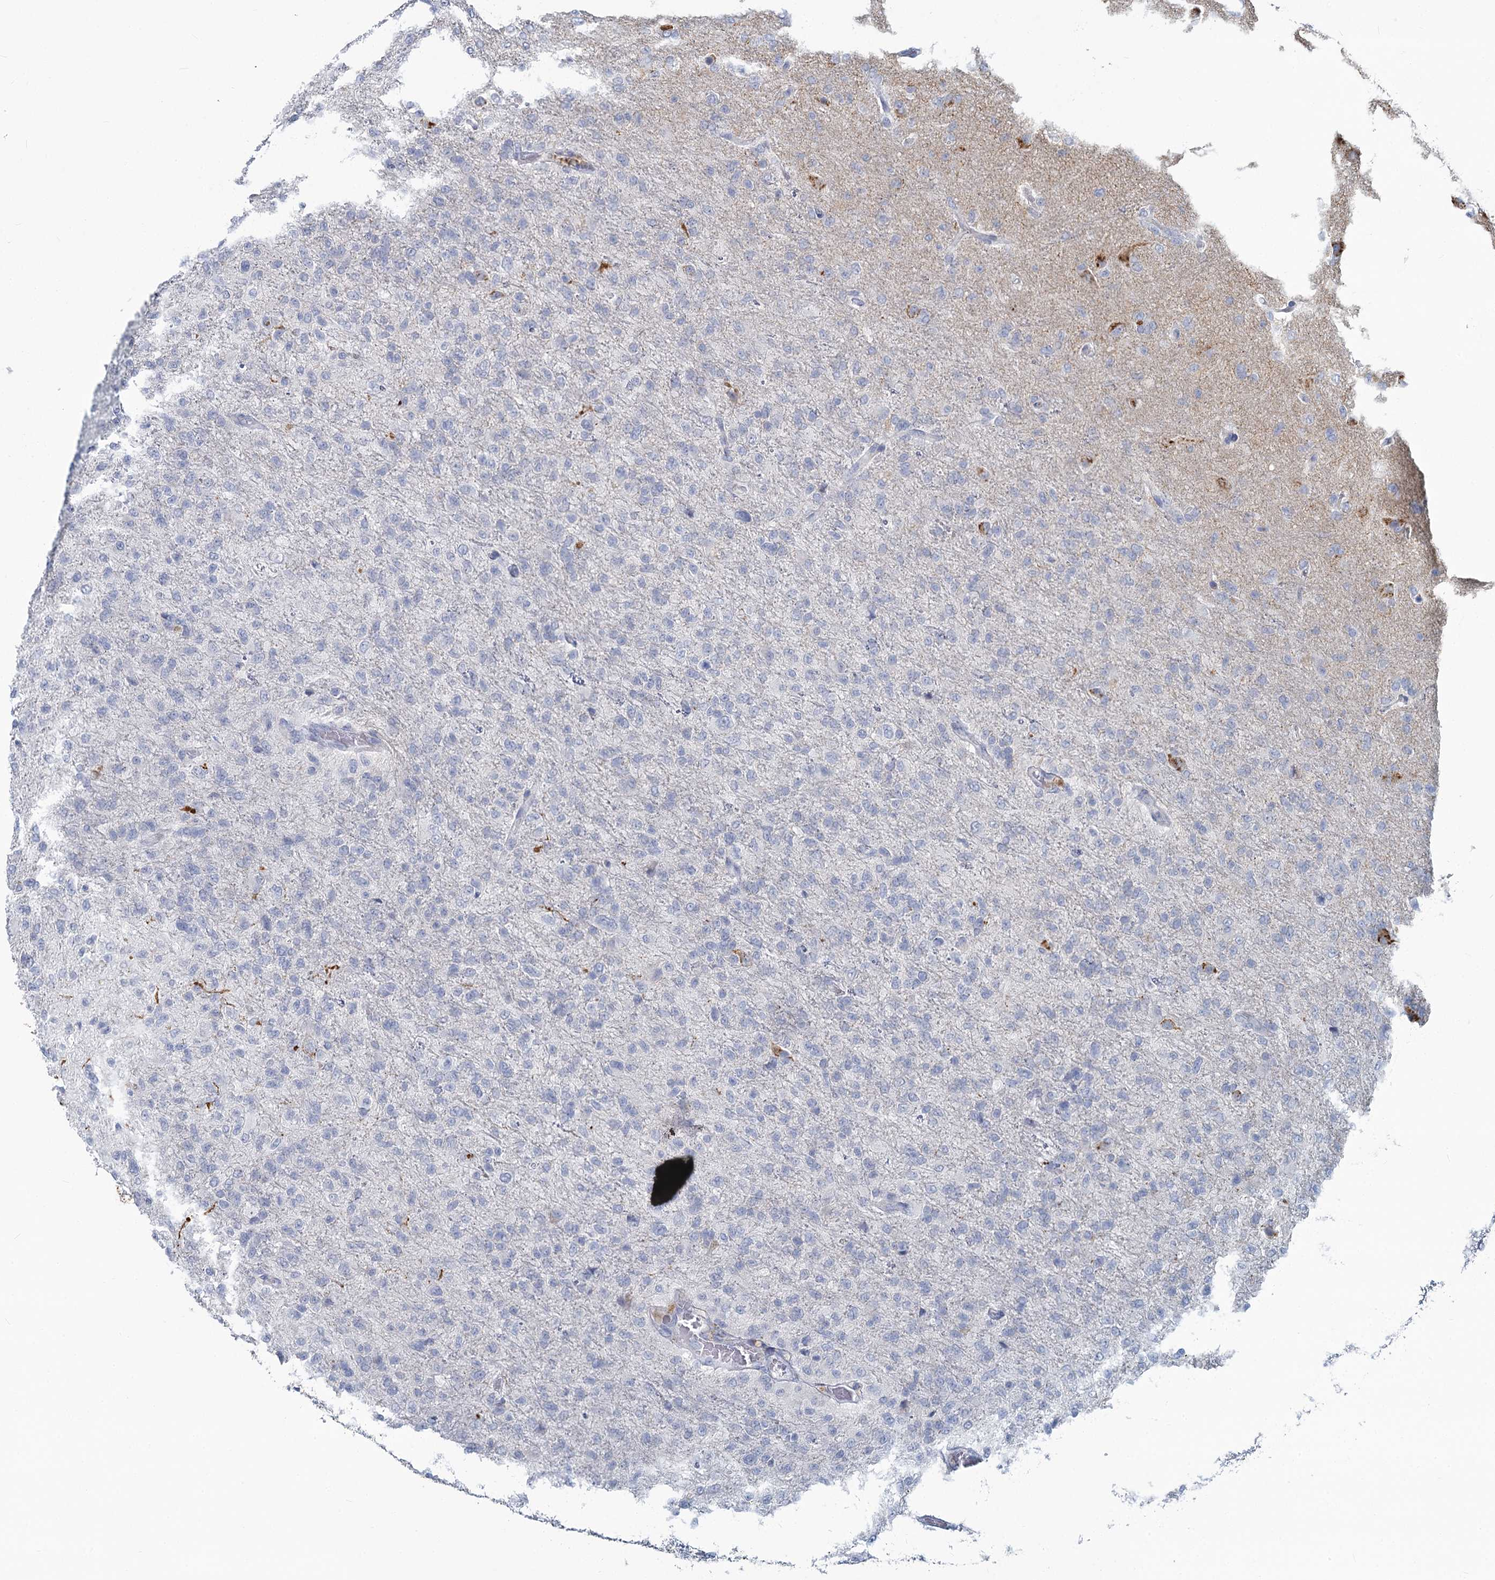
{"staining": {"intensity": "negative", "quantity": "none", "location": "none"}, "tissue": "glioma", "cell_type": "Tumor cells", "image_type": "cancer", "snomed": [{"axis": "morphology", "description": "Glioma, malignant, High grade"}, {"axis": "topography", "description": "Brain"}], "caption": "Micrograph shows no protein positivity in tumor cells of high-grade glioma (malignant) tissue.", "gene": "CHGA", "patient": {"sex": "female", "age": 74}}